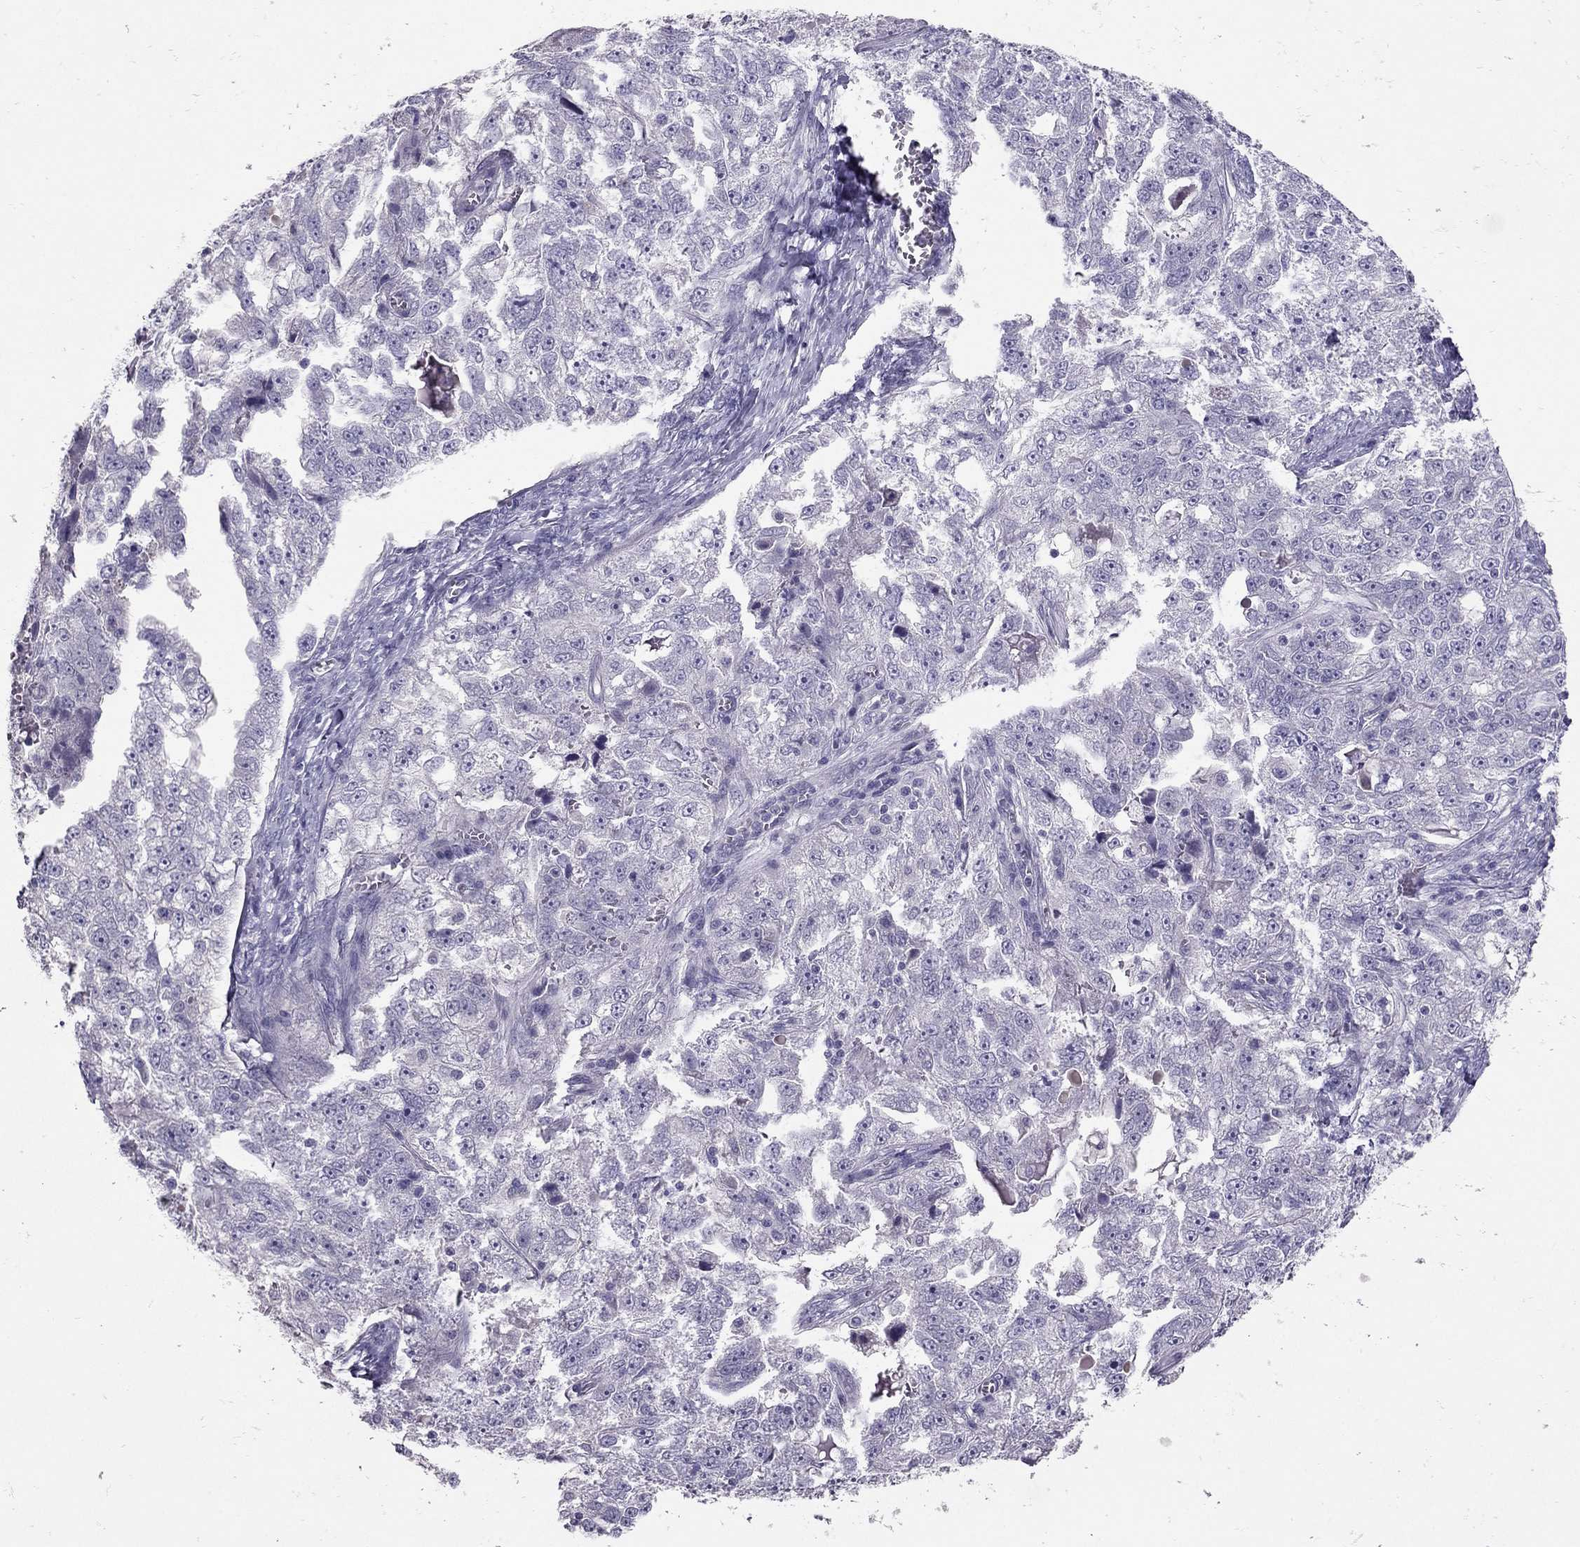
{"staining": {"intensity": "negative", "quantity": "none", "location": "none"}, "tissue": "ovarian cancer", "cell_type": "Tumor cells", "image_type": "cancer", "snomed": [{"axis": "morphology", "description": "Cystadenocarcinoma, serous, NOS"}, {"axis": "topography", "description": "Ovary"}], "caption": "This micrograph is of ovarian serous cystadenocarcinoma stained with immunohistochemistry to label a protein in brown with the nuclei are counter-stained blue. There is no expression in tumor cells.", "gene": "RHO", "patient": {"sex": "female", "age": 51}}